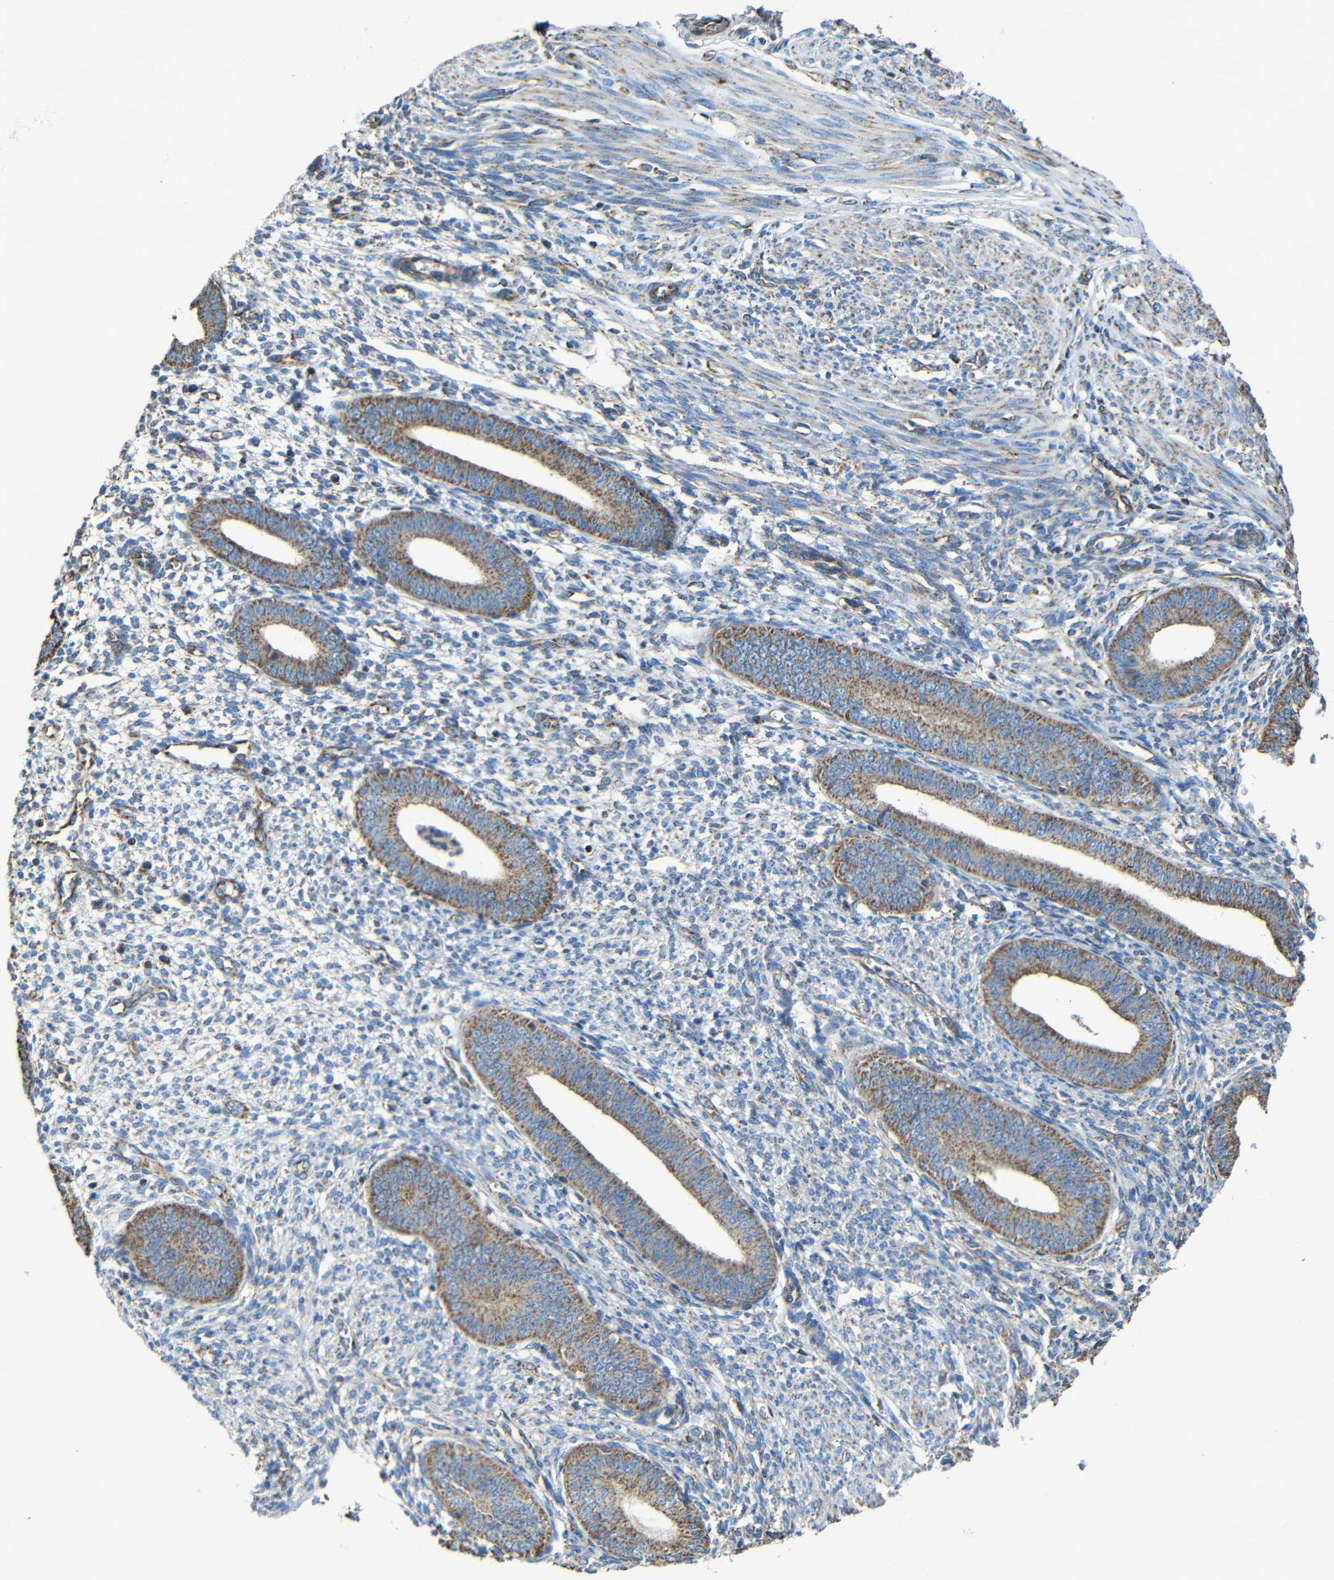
{"staining": {"intensity": "weak", "quantity": ">75%", "location": "cytoplasmic/membranous"}, "tissue": "endometrium", "cell_type": "Cells in endometrial stroma", "image_type": "normal", "snomed": [{"axis": "morphology", "description": "Normal tissue, NOS"}, {"axis": "topography", "description": "Endometrium"}], "caption": "Immunohistochemistry staining of unremarkable endometrium, which displays low levels of weak cytoplasmic/membranous positivity in about >75% of cells in endometrial stroma indicating weak cytoplasmic/membranous protein positivity. The staining was performed using DAB (3,3'-diaminobenzidine) (brown) for protein detection and nuclei were counterstained in hematoxylin (blue).", "gene": "INTS6L", "patient": {"sex": "female", "age": 35}}